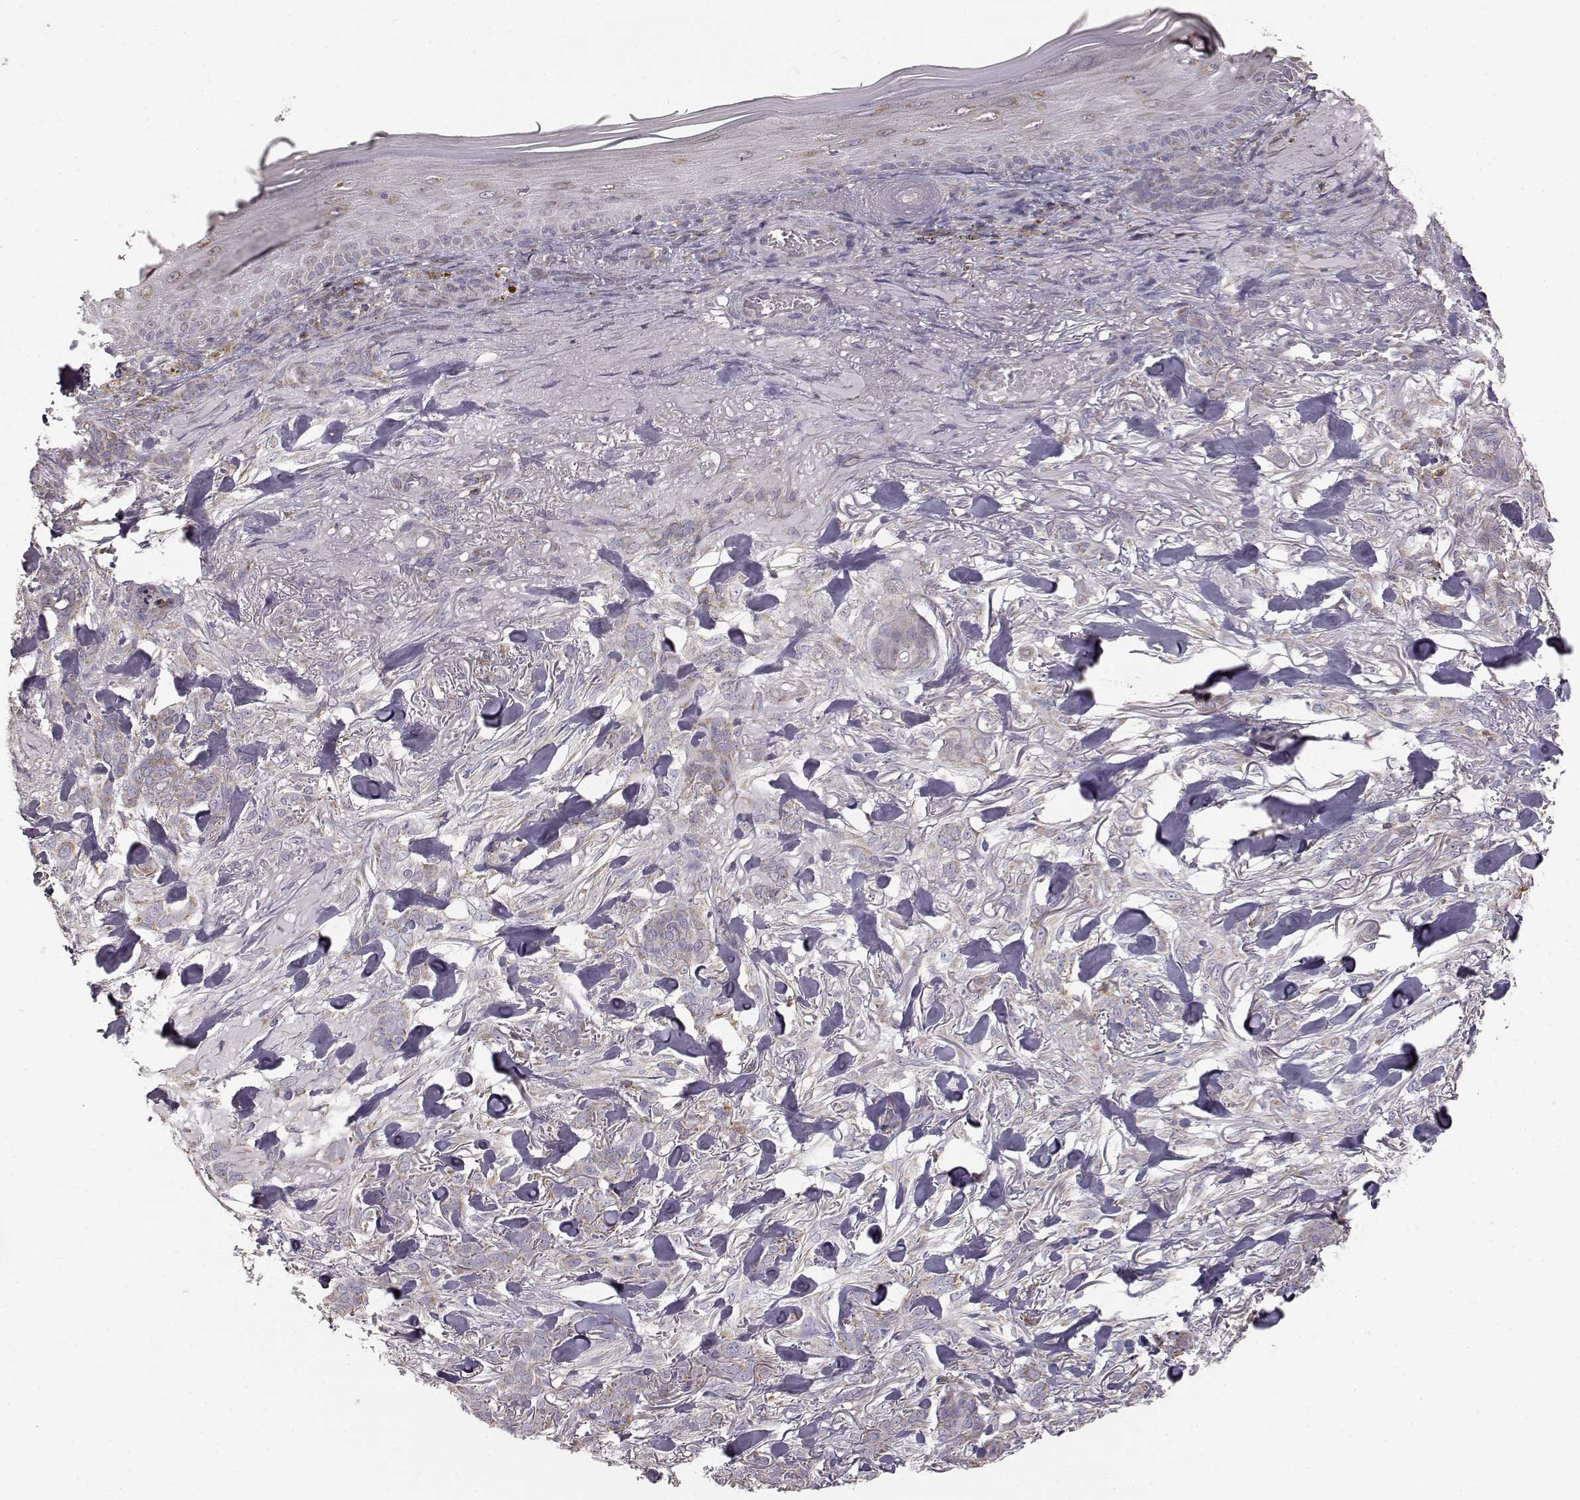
{"staining": {"intensity": "moderate", "quantity": ">75%", "location": "cytoplasmic/membranous"}, "tissue": "skin cancer", "cell_type": "Tumor cells", "image_type": "cancer", "snomed": [{"axis": "morphology", "description": "Basal cell carcinoma"}, {"axis": "topography", "description": "Skin"}], "caption": "Immunohistochemistry photomicrograph of neoplastic tissue: human skin cancer (basal cell carcinoma) stained using IHC displays medium levels of moderate protein expression localized specifically in the cytoplasmic/membranous of tumor cells, appearing as a cytoplasmic/membranous brown color.", "gene": "GRAP2", "patient": {"sex": "female", "age": 61}}